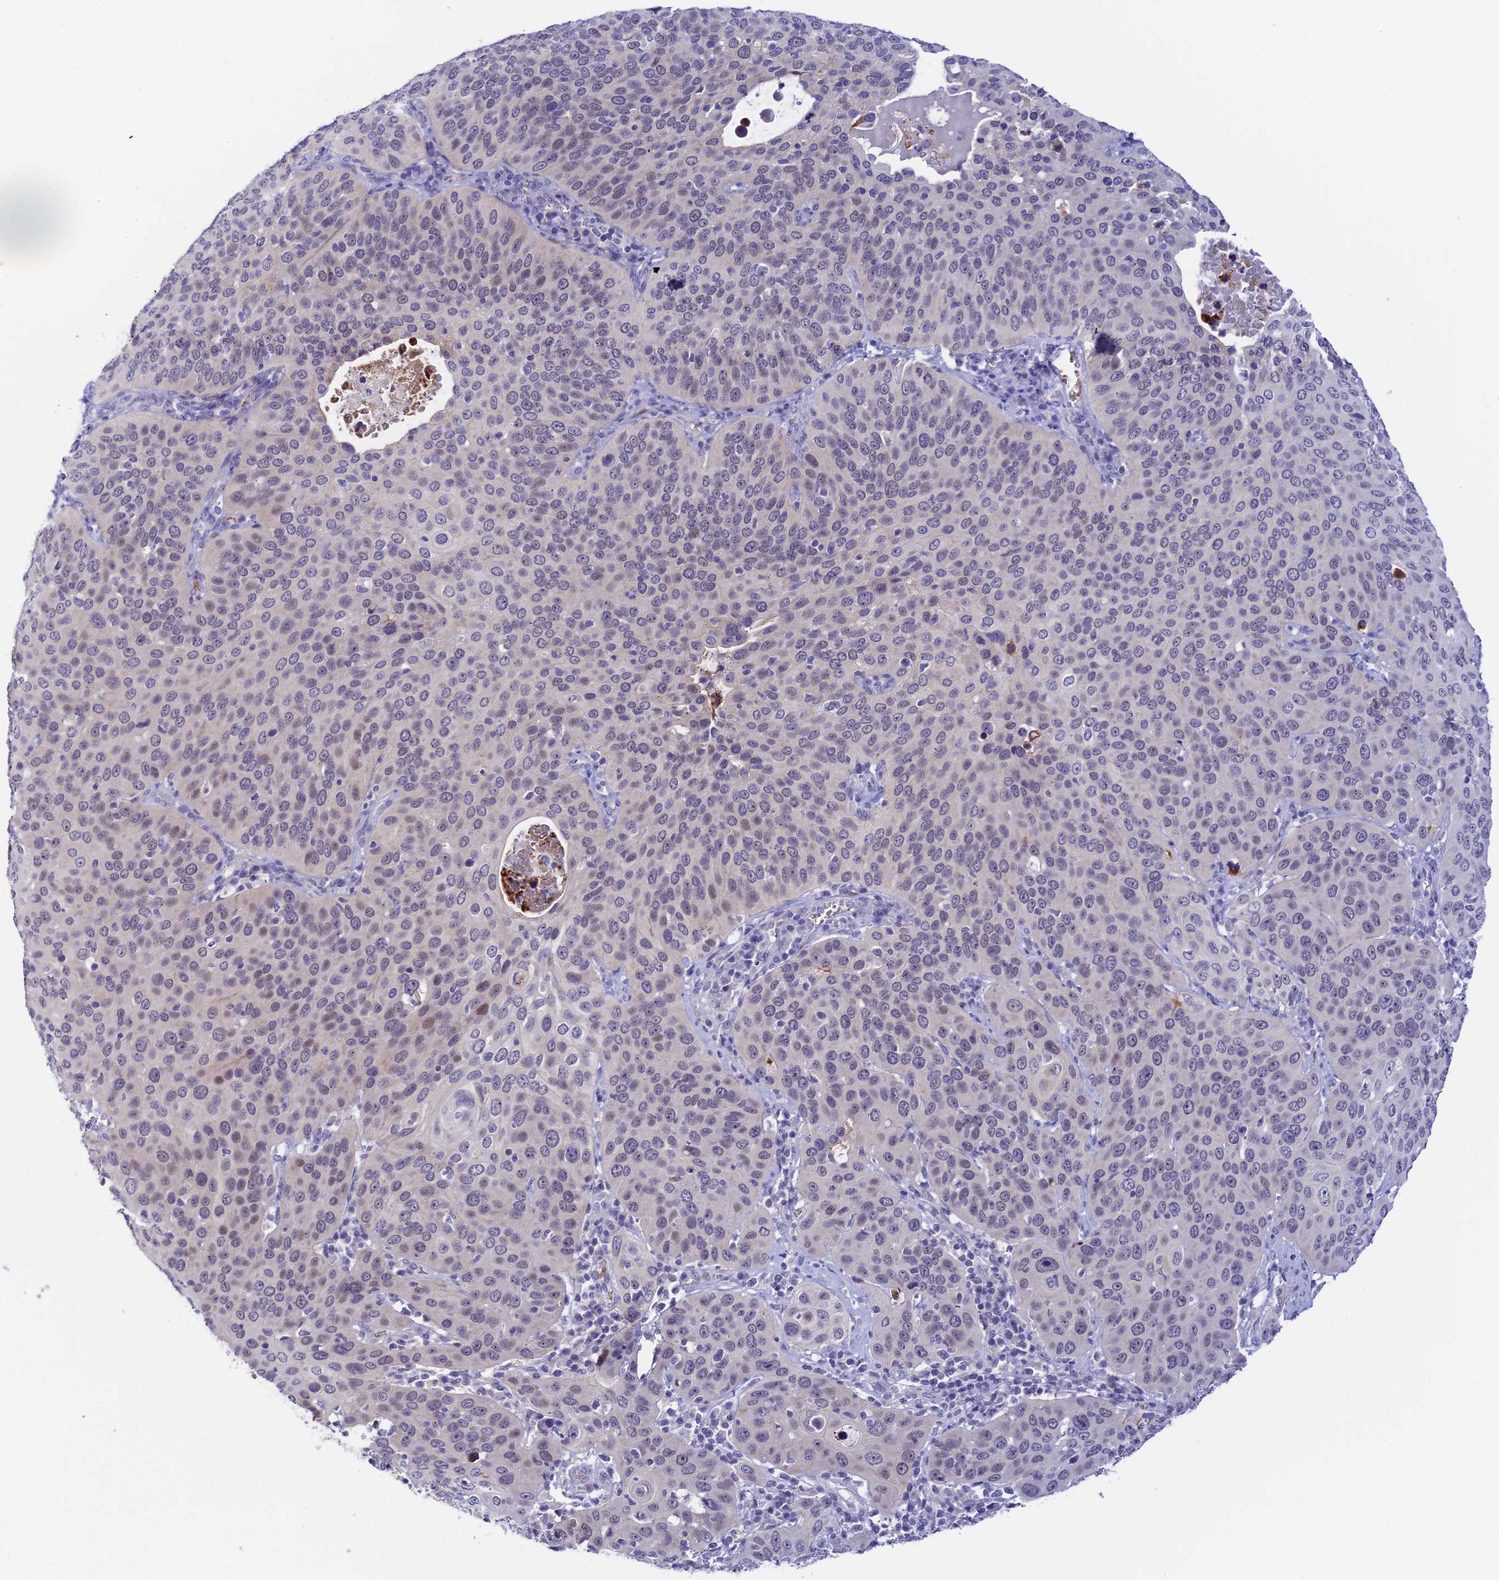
{"staining": {"intensity": "weak", "quantity": "<25%", "location": "nuclear"}, "tissue": "cervical cancer", "cell_type": "Tumor cells", "image_type": "cancer", "snomed": [{"axis": "morphology", "description": "Squamous cell carcinoma, NOS"}, {"axis": "topography", "description": "Cervix"}], "caption": "Histopathology image shows no significant protein positivity in tumor cells of cervical squamous cell carcinoma.", "gene": "RASGEF1B", "patient": {"sex": "female", "age": 36}}